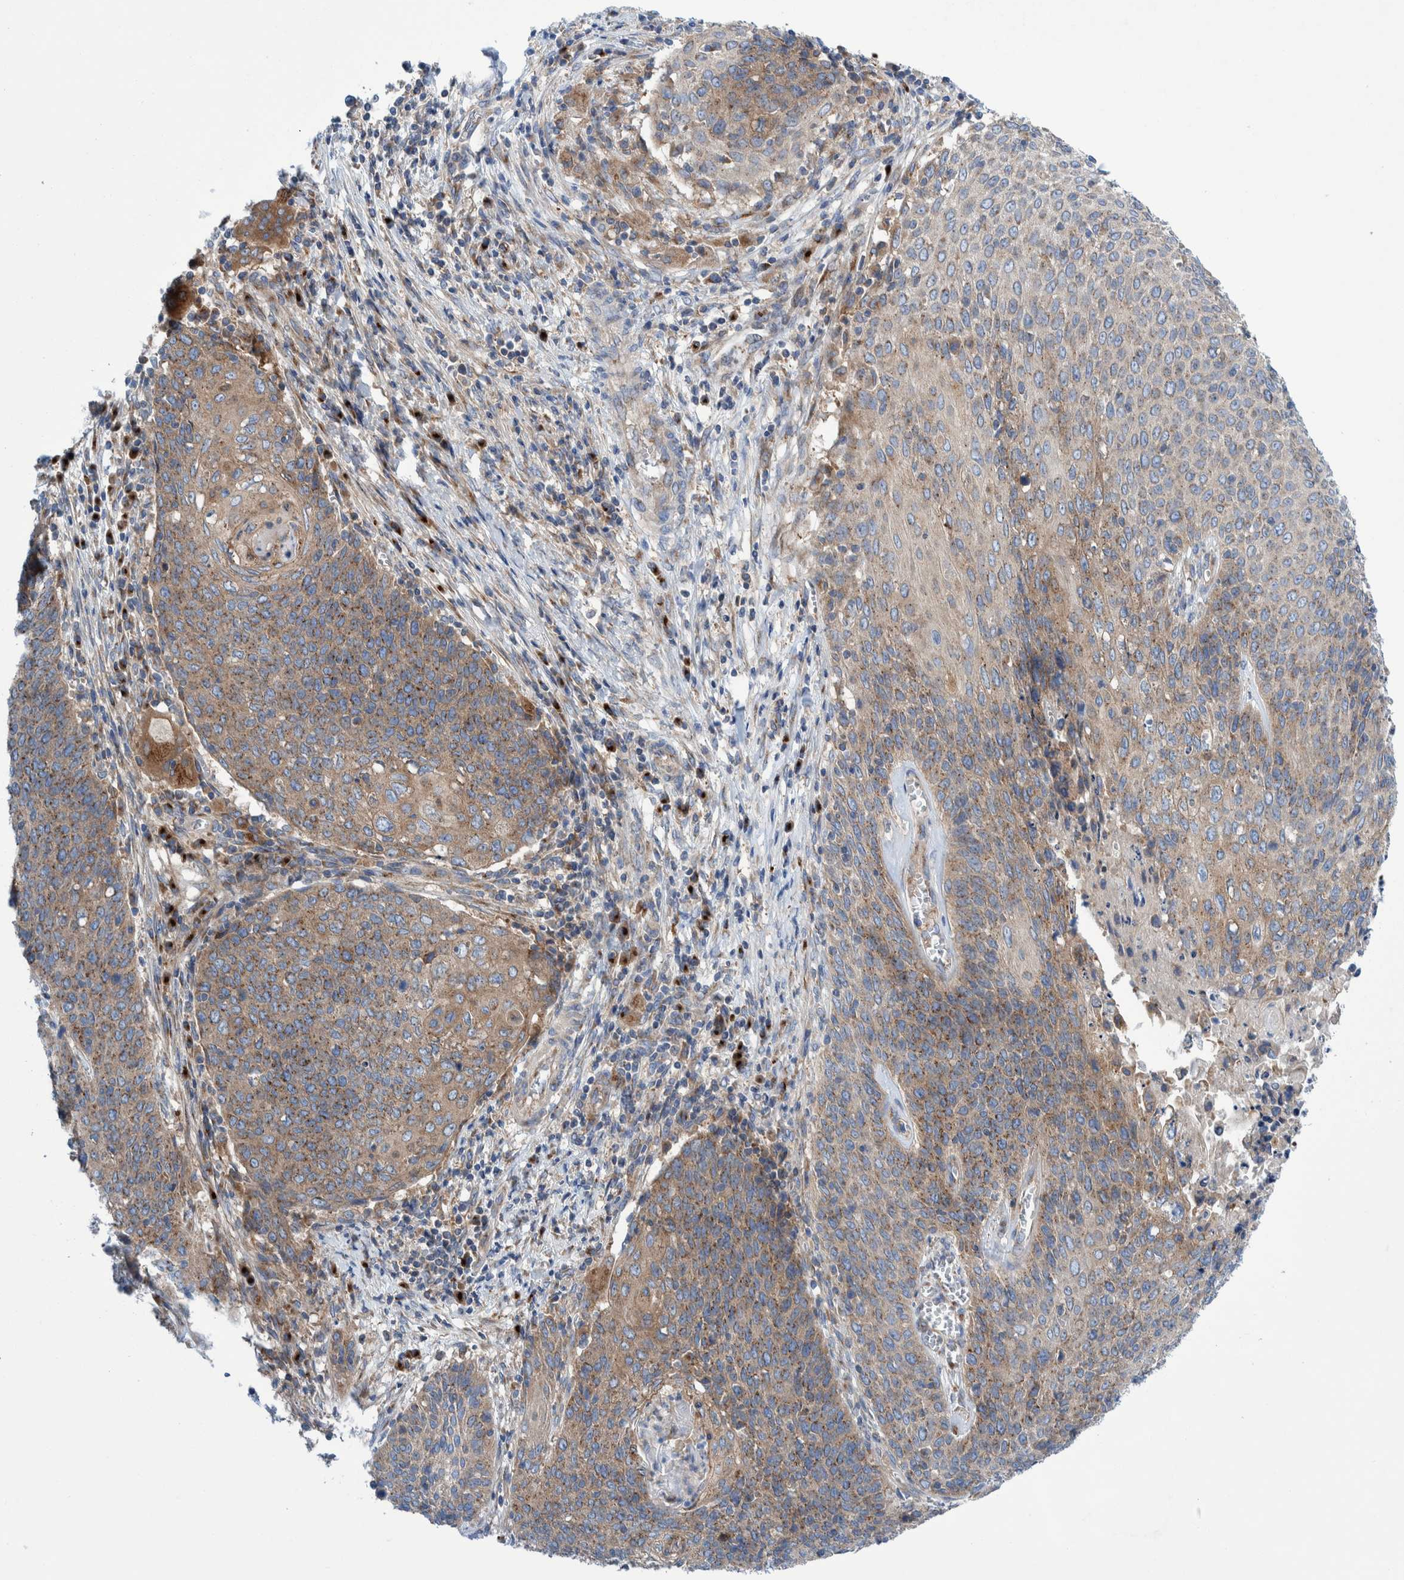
{"staining": {"intensity": "weak", "quantity": "25%-75%", "location": "cytoplasmic/membranous"}, "tissue": "cervical cancer", "cell_type": "Tumor cells", "image_type": "cancer", "snomed": [{"axis": "morphology", "description": "Squamous cell carcinoma, NOS"}, {"axis": "topography", "description": "Cervix"}], "caption": "This image shows cervical cancer stained with immunohistochemistry (IHC) to label a protein in brown. The cytoplasmic/membranous of tumor cells show weak positivity for the protein. Nuclei are counter-stained blue.", "gene": "TRIM58", "patient": {"sex": "female", "age": 39}}